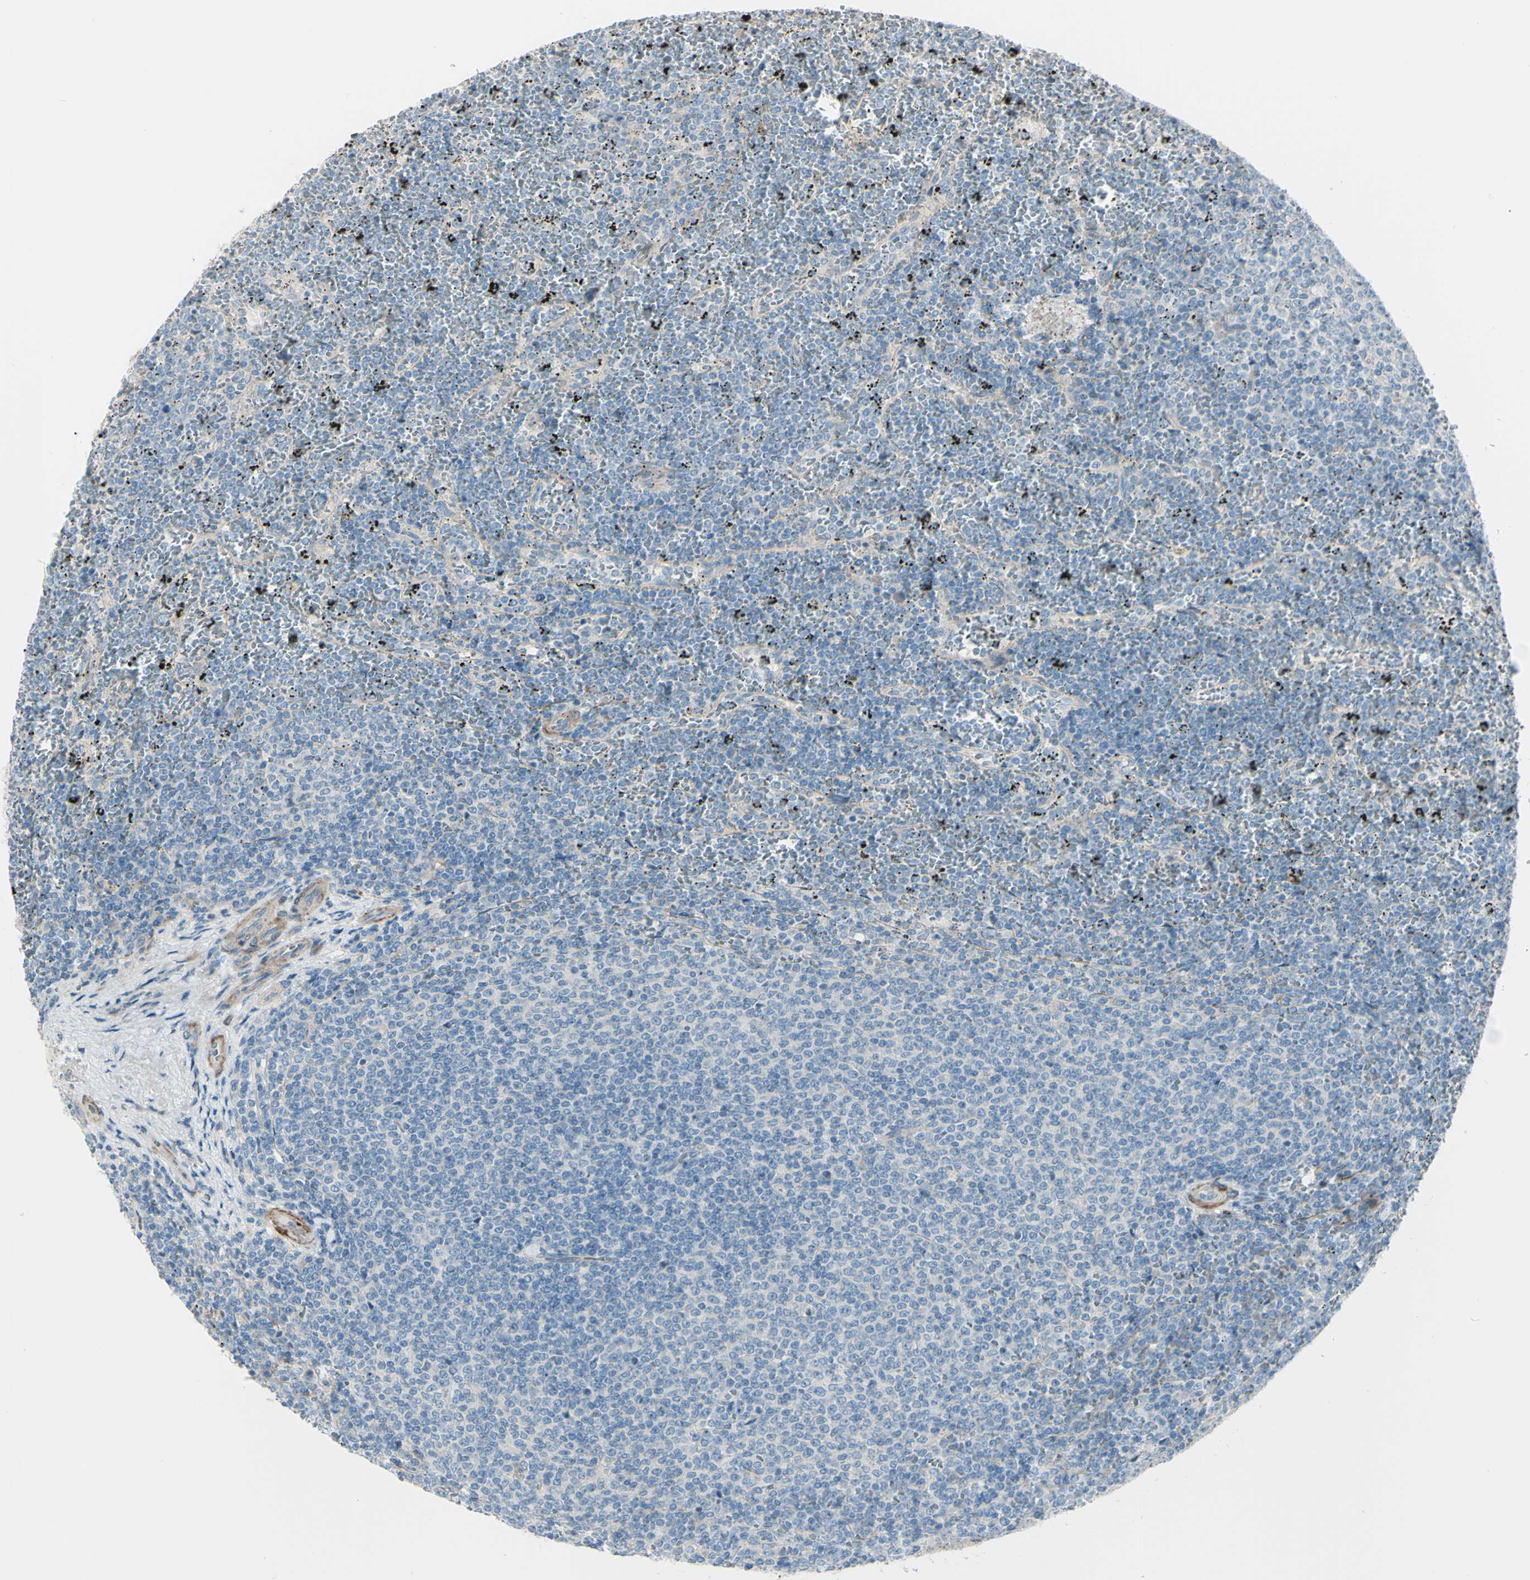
{"staining": {"intensity": "negative", "quantity": "none", "location": "none"}, "tissue": "lymphoma", "cell_type": "Tumor cells", "image_type": "cancer", "snomed": [{"axis": "morphology", "description": "Malignant lymphoma, non-Hodgkin's type, Low grade"}, {"axis": "topography", "description": "Spleen"}], "caption": "Immunohistochemical staining of low-grade malignant lymphoma, non-Hodgkin's type displays no significant expression in tumor cells.", "gene": "LRRK1", "patient": {"sex": "female", "age": 77}}